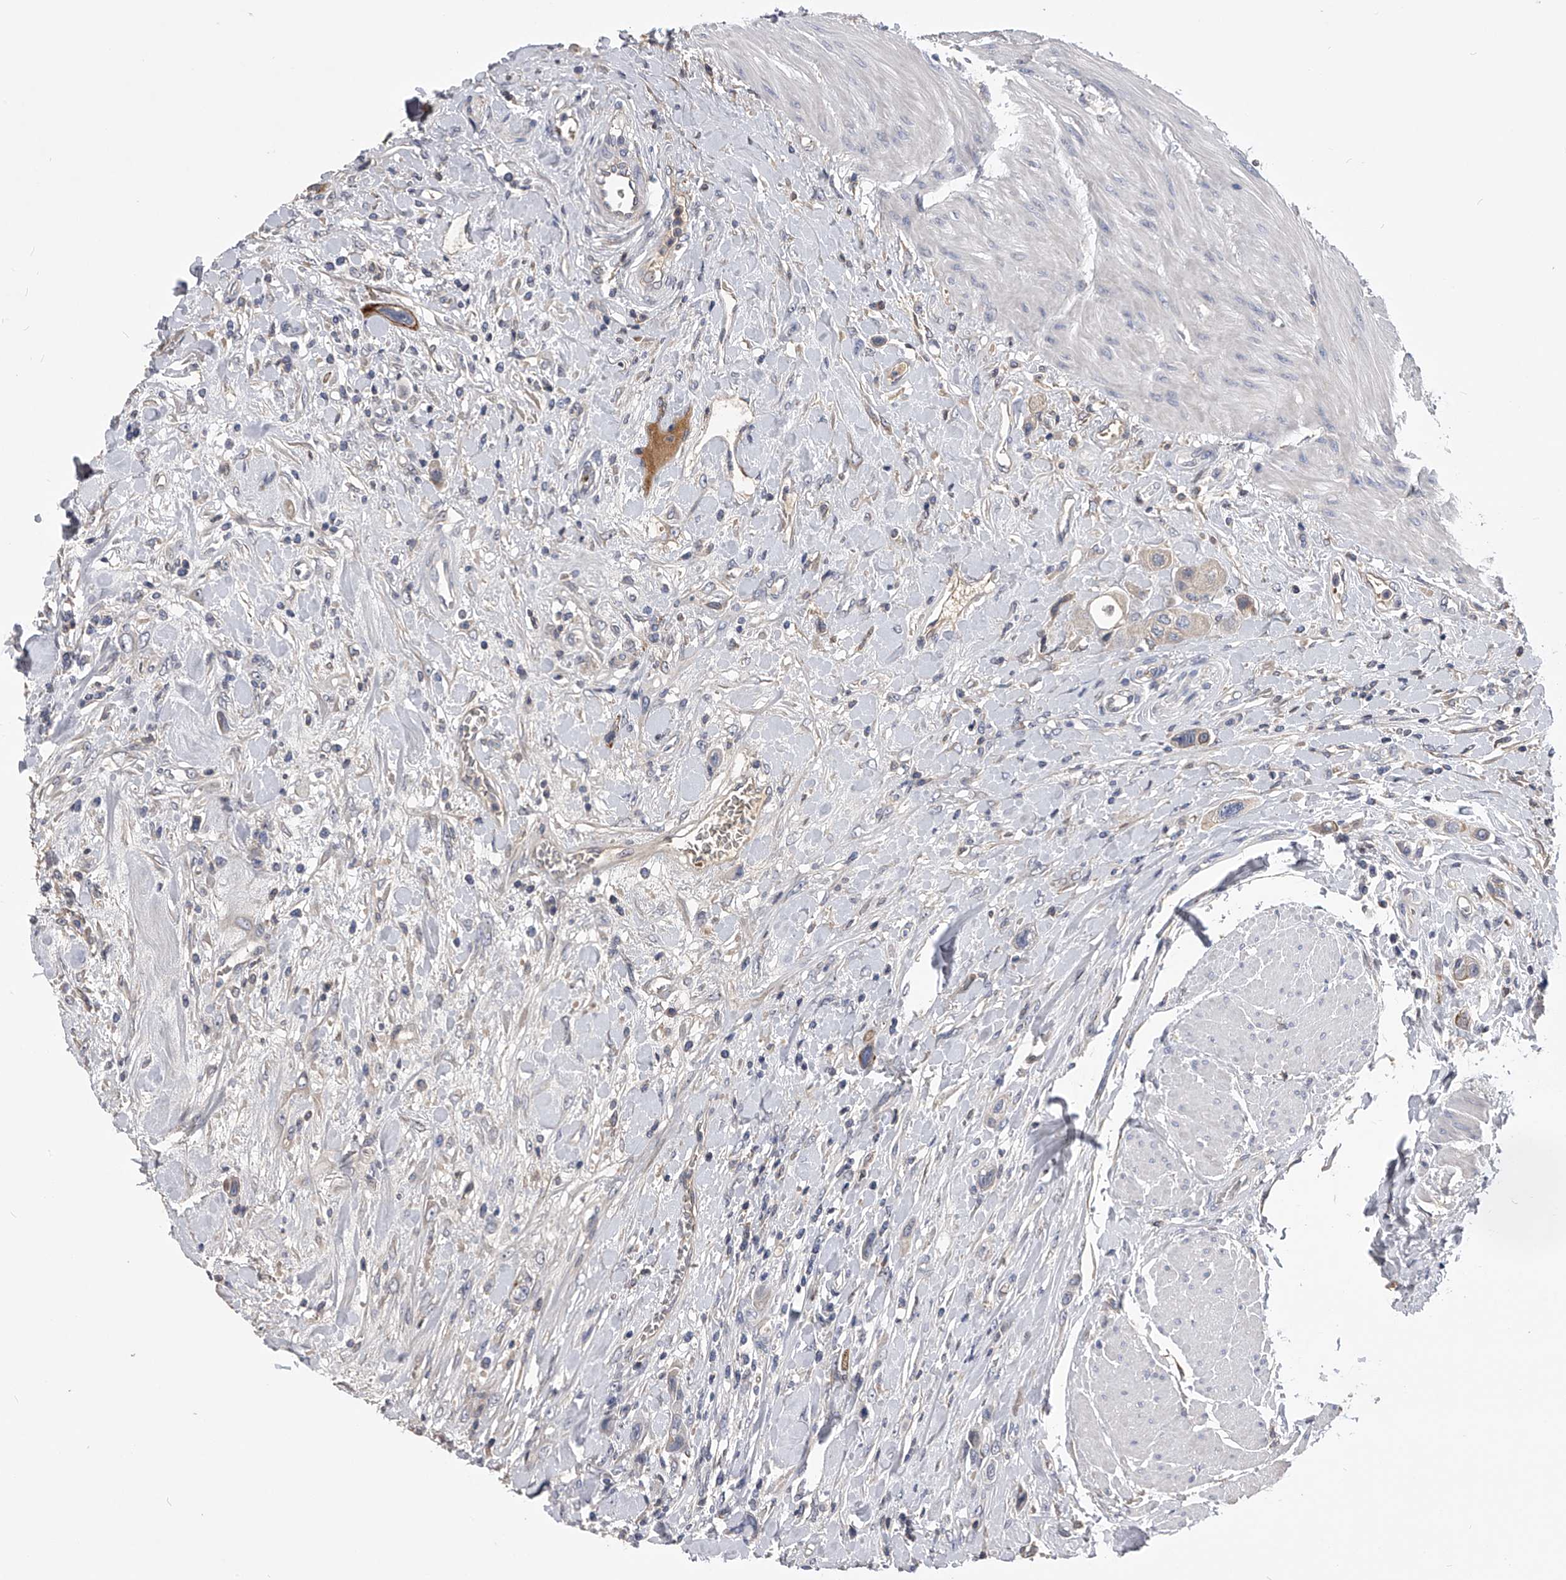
{"staining": {"intensity": "negative", "quantity": "none", "location": "none"}, "tissue": "urothelial cancer", "cell_type": "Tumor cells", "image_type": "cancer", "snomed": [{"axis": "morphology", "description": "Urothelial carcinoma, High grade"}, {"axis": "topography", "description": "Urinary bladder"}], "caption": "A high-resolution micrograph shows immunohistochemistry (IHC) staining of urothelial cancer, which exhibits no significant staining in tumor cells.", "gene": "MDN1", "patient": {"sex": "male", "age": 50}}